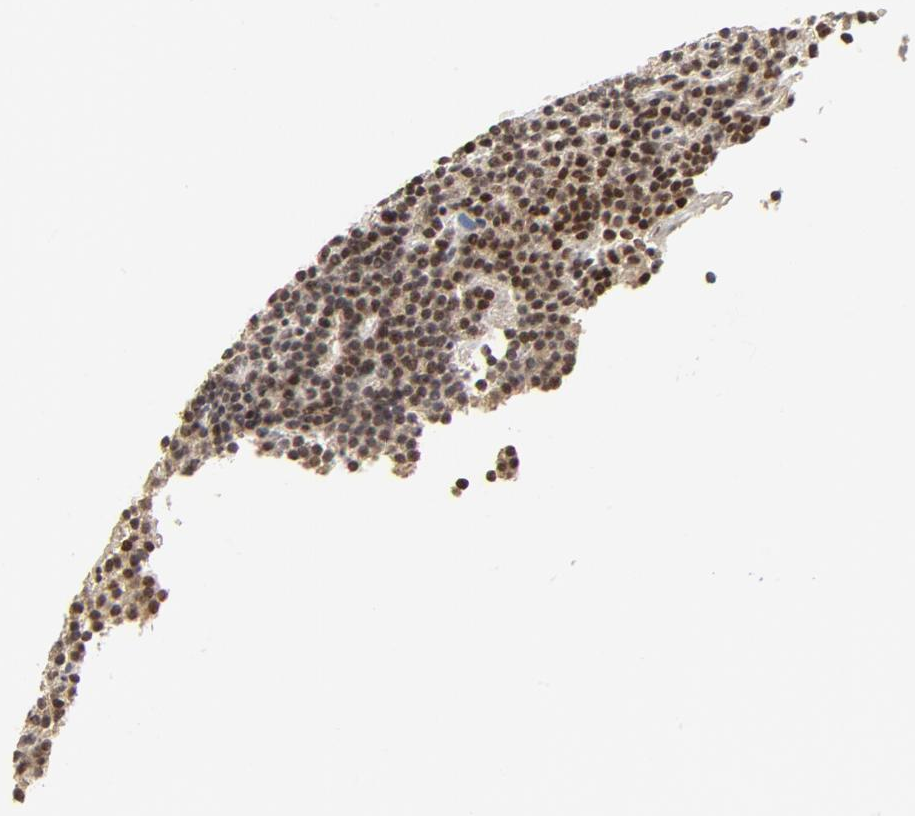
{"staining": {"intensity": "strong", "quantity": "25%-75%", "location": "nuclear"}, "tissue": "parathyroid gland", "cell_type": "Glandular cells", "image_type": "normal", "snomed": [{"axis": "morphology", "description": "Normal tissue, NOS"}, {"axis": "topography", "description": "Parathyroid gland"}], "caption": "This image demonstrates immunohistochemistry (IHC) staining of benign parathyroid gland, with high strong nuclear staining in about 25%-75% of glandular cells.", "gene": "GTF2I", "patient": {"sex": "female", "age": 45}}